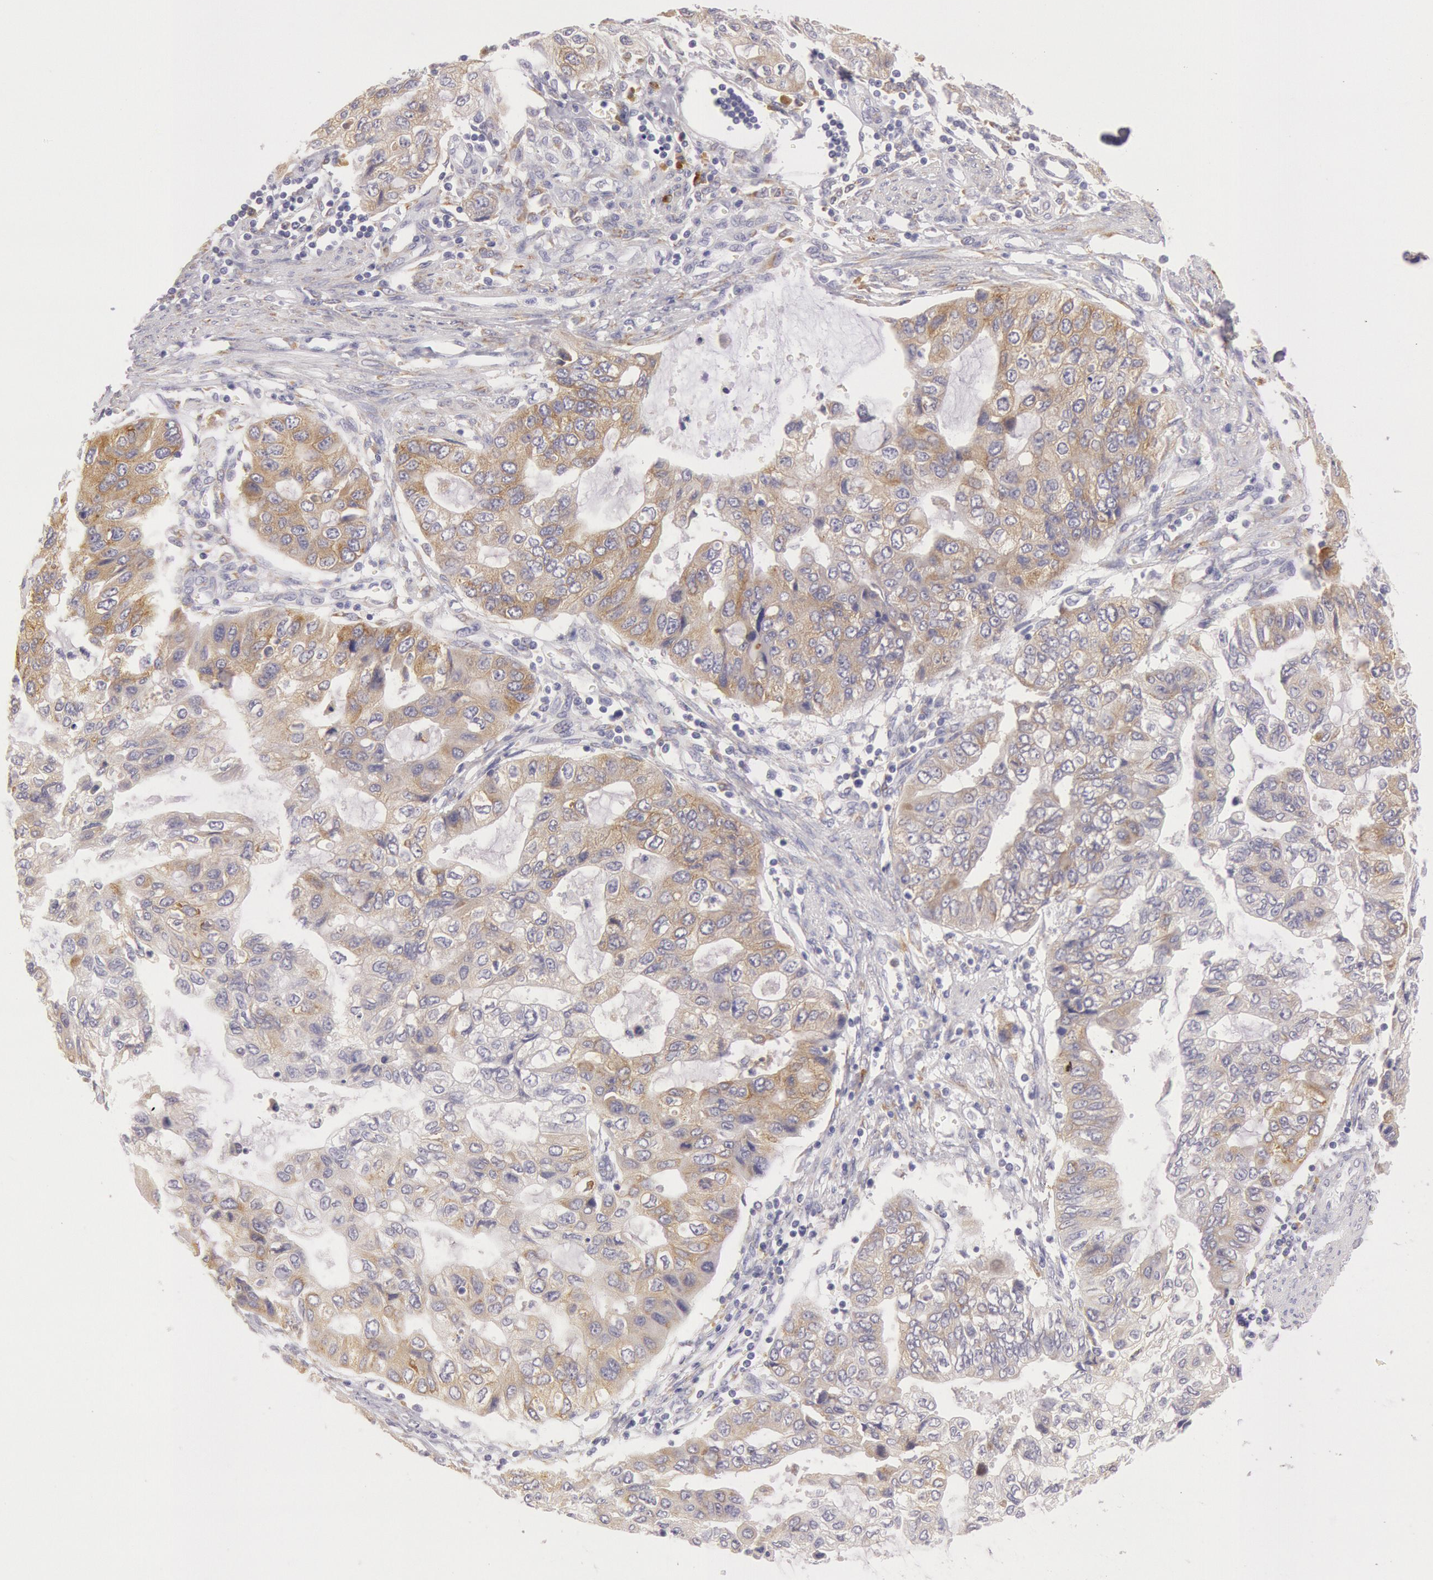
{"staining": {"intensity": "weak", "quantity": "25%-75%", "location": "cytoplasmic/membranous"}, "tissue": "stomach cancer", "cell_type": "Tumor cells", "image_type": "cancer", "snomed": [{"axis": "morphology", "description": "Adenocarcinoma, NOS"}, {"axis": "topography", "description": "Stomach, upper"}], "caption": "Stomach cancer was stained to show a protein in brown. There is low levels of weak cytoplasmic/membranous positivity in approximately 25%-75% of tumor cells.", "gene": "CIDEB", "patient": {"sex": "female", "age": 52}}